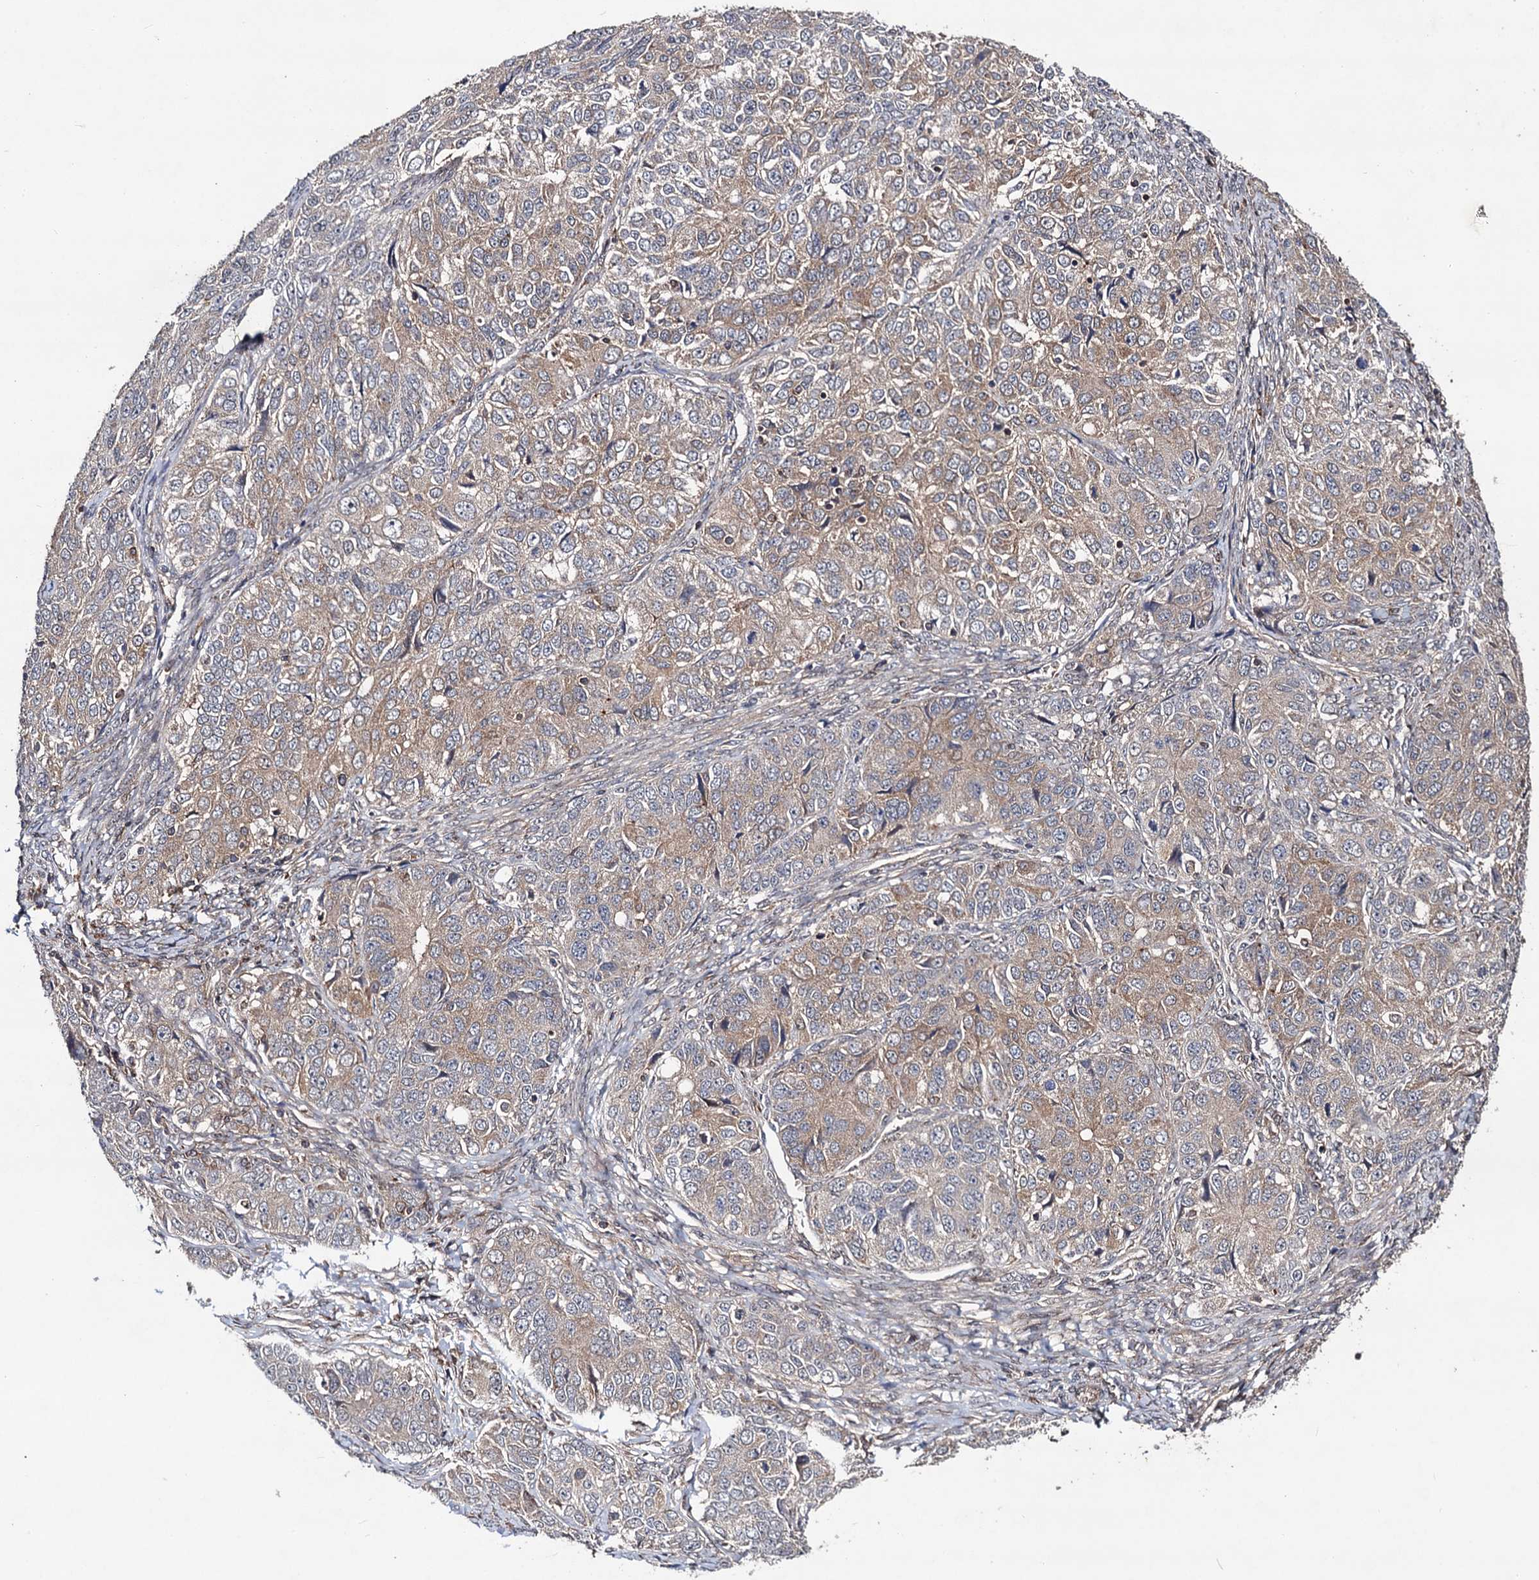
{"staining": {"intensity": "moderate", "quantity": ">75%", "location": "cytoplasmic/membranous"}, "tissue": "ovarian cancer", "cell_type": "Tumor cells", "image_type": "cancer", "snomed": [{"axis": "morphology", "description": "Carcinoma, endometroid"}, {"axis": "topography", "description": "Ovary"}], "caption": "The histopathology image shows a brown stain indicating the presence of a protein in the cytoplasmic/membranous of tumor cells in endometroid carcinoma (ovarian).", "gene": "KXD1", "patient": {"sex": "female", "age": 51}}